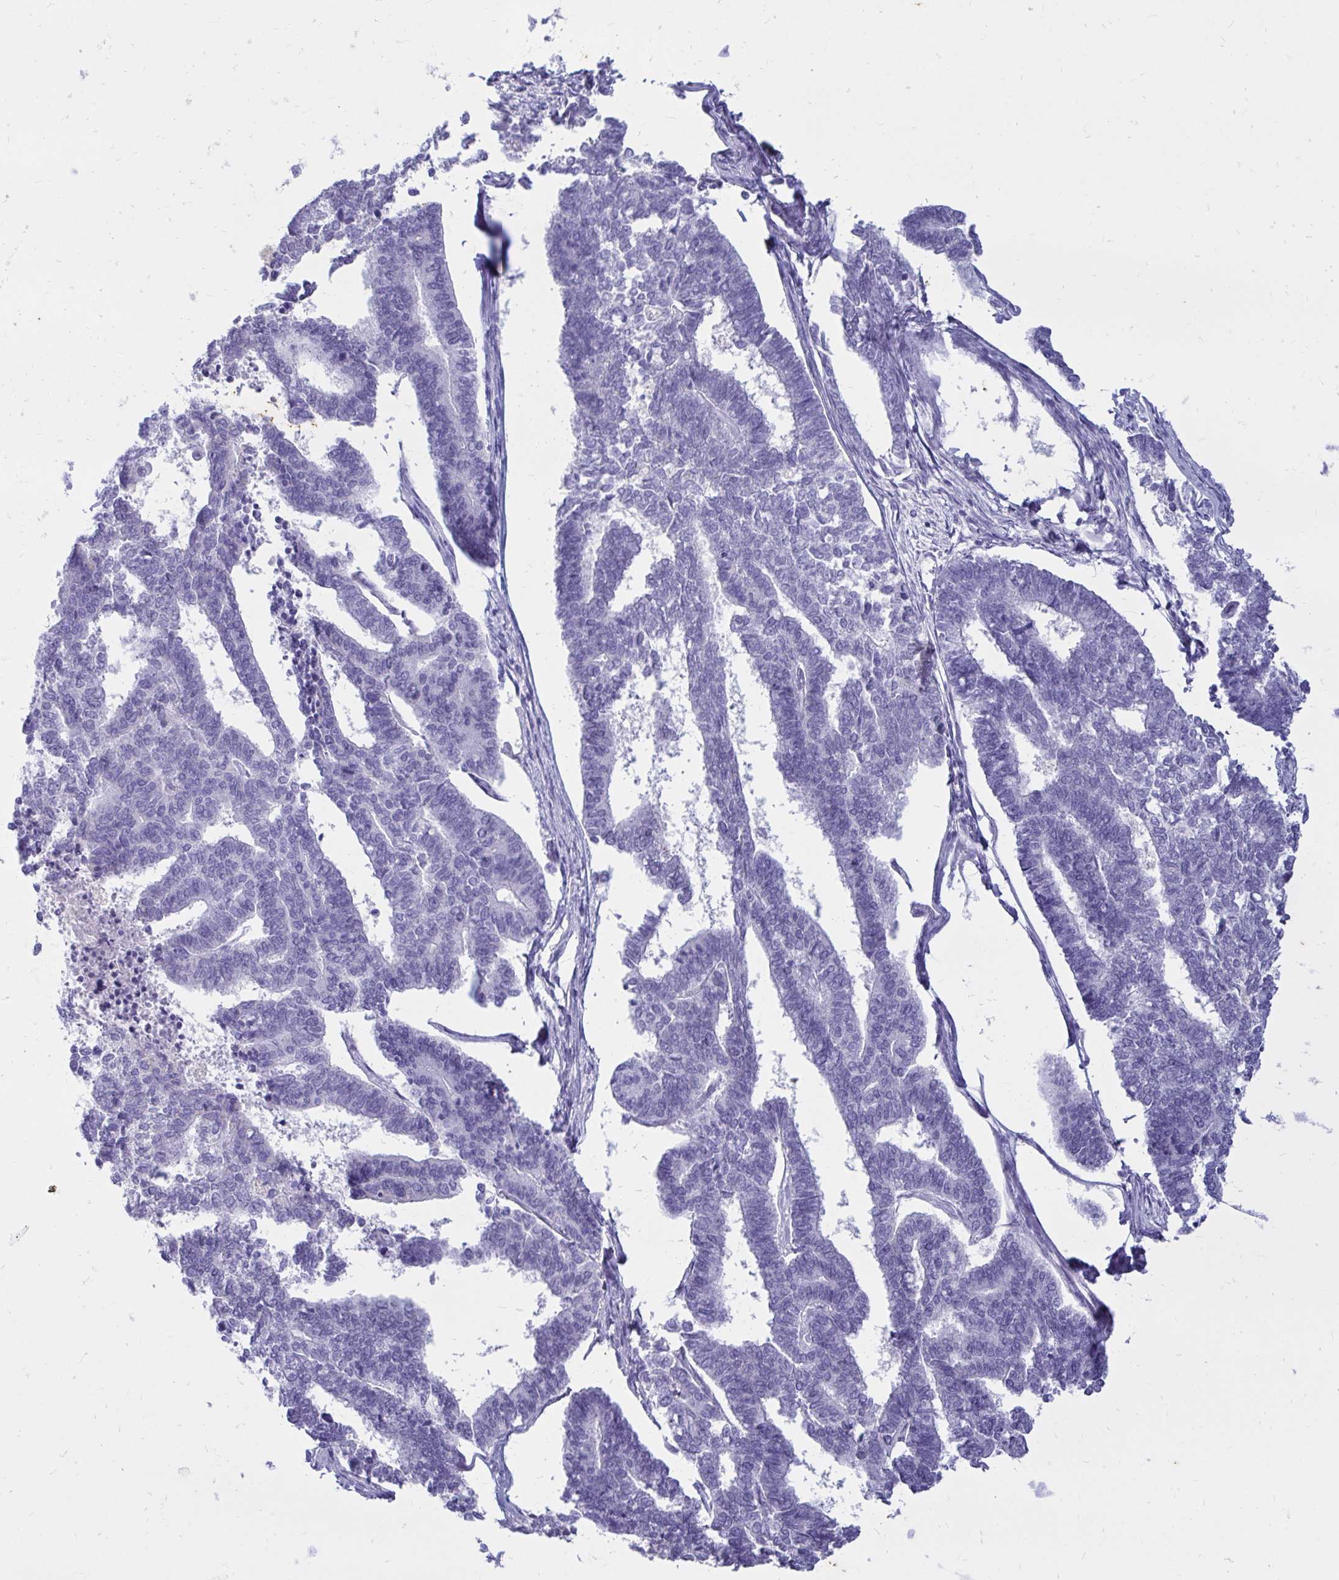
{"staining": {"intensity": "negative", "quantity": "none", "location": "none"}, "tissue": "endometrial cancer", "cell_type": "Tumor cells", "image_type": "cancer", "snomed": [{"axis": "morphology", "description": "Adenocarcinoma, NOS"}, {"axis": "topography", "description": "Endometrium"}], "caption": "Immunohistochemistry (IHC) micrograph of neoplastic tissue: human adenocarcinoma (endometrial) stained with DAB (3,3'-diaminobenzidine) shows no significant protein staining in tumor cells. Brightfield microscopy of IHC stained with DAB (3,3'-diaminobenzidine) (brown) and hematoxylin (blue), captured at high magnification.", "gene": "NANOGNB", "patient": {"sex": "female", "age": 70}}